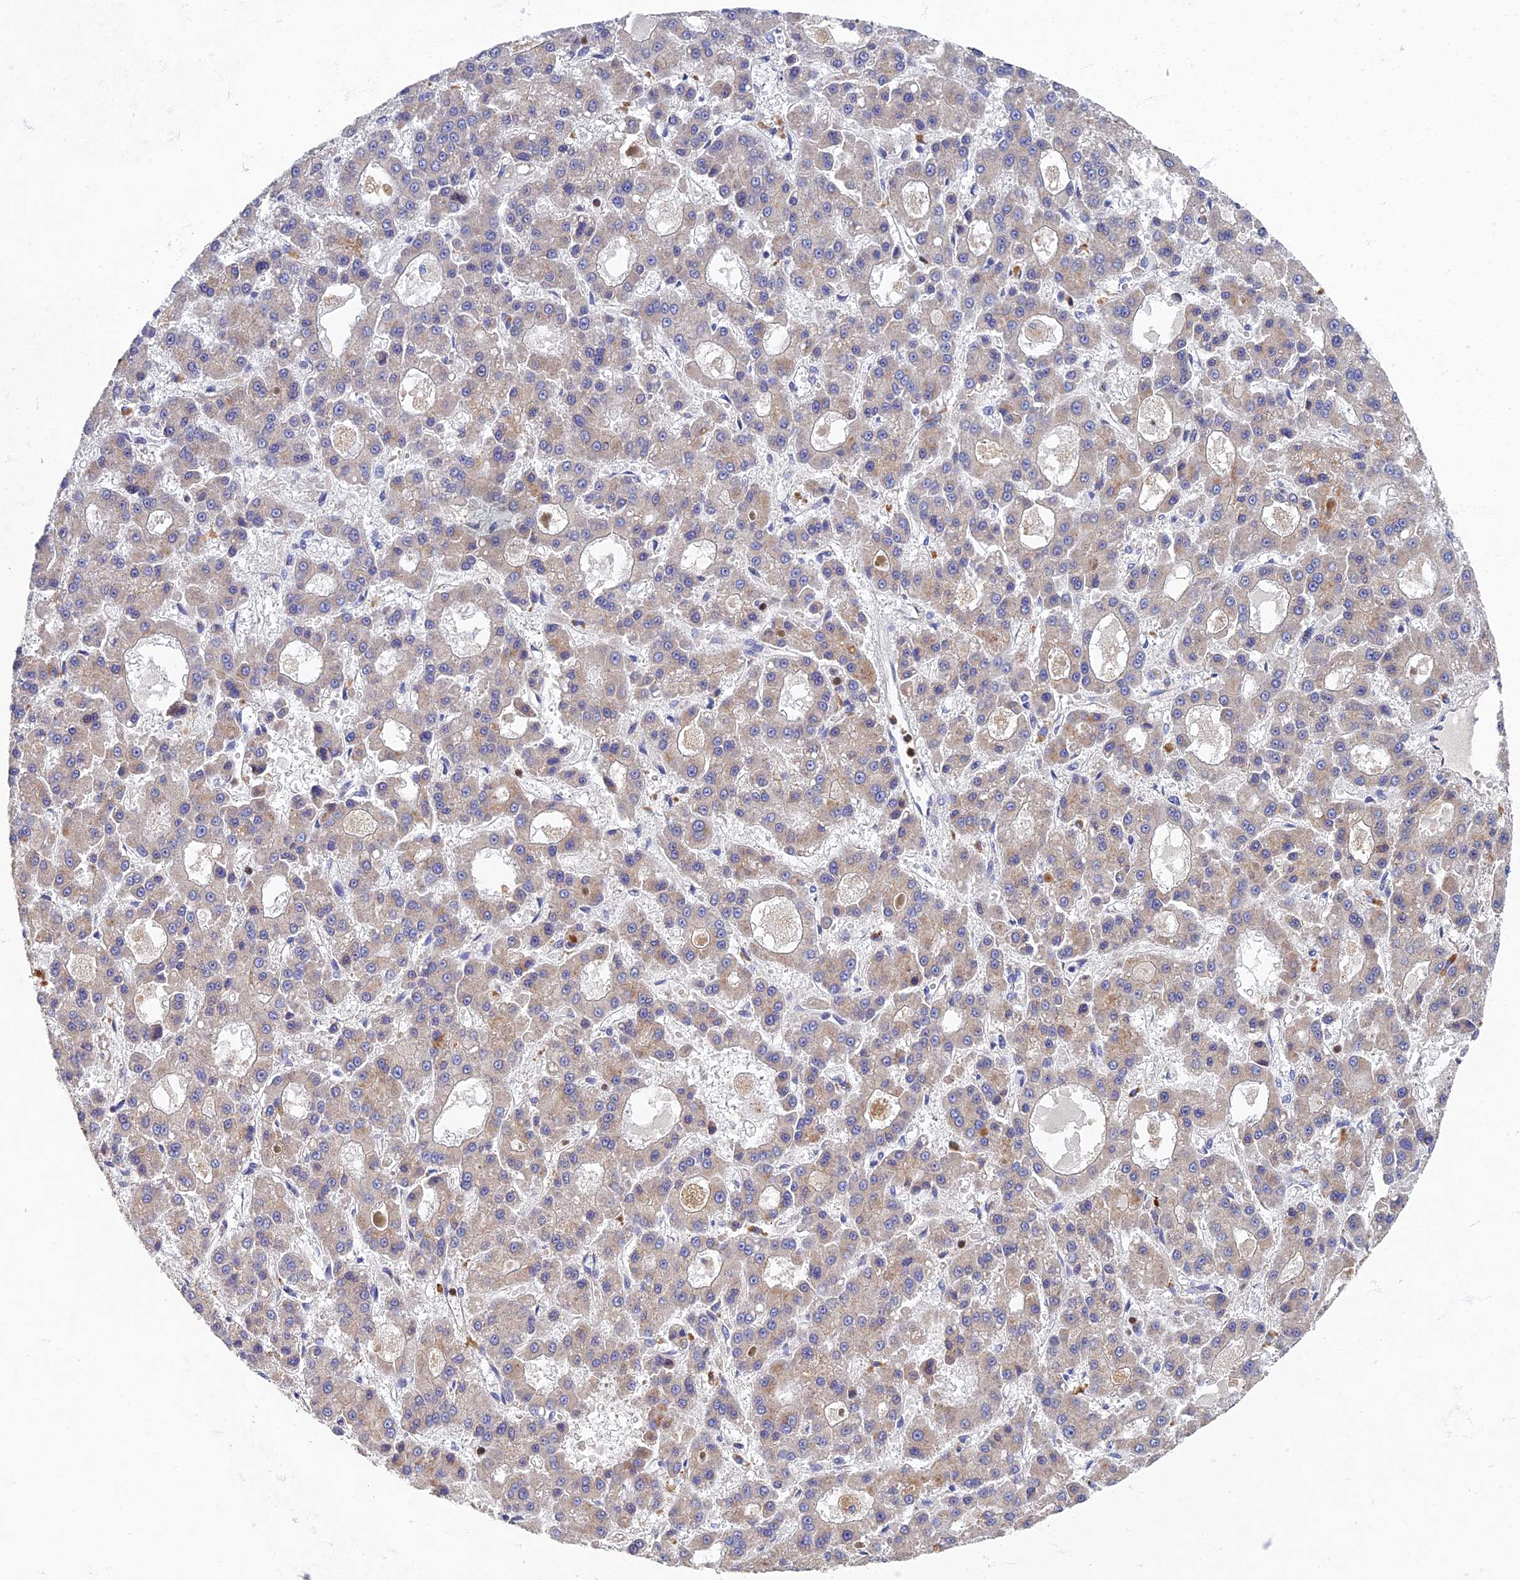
{"staining": {"intensity": "weak", "quantity": "<25%", "location": "cytoplasmic/membranous"}, "tissue": "liver cancer", "cell_type": "Tumor cells", "image_type": "cancer", "snomed": [{"axis": "morphology", "description": "Carcinoma, Hepatocellular, NOS"}, {"axis": "topography", "description": "Liver"}], "caption": "The immunohistochemistry image has no significant positivity in tumor cells of liver cancer (hepatocellular carcinoma) tissue.", "gene": "RNASEK", "patient": {"sex": "male", "age": 70}}